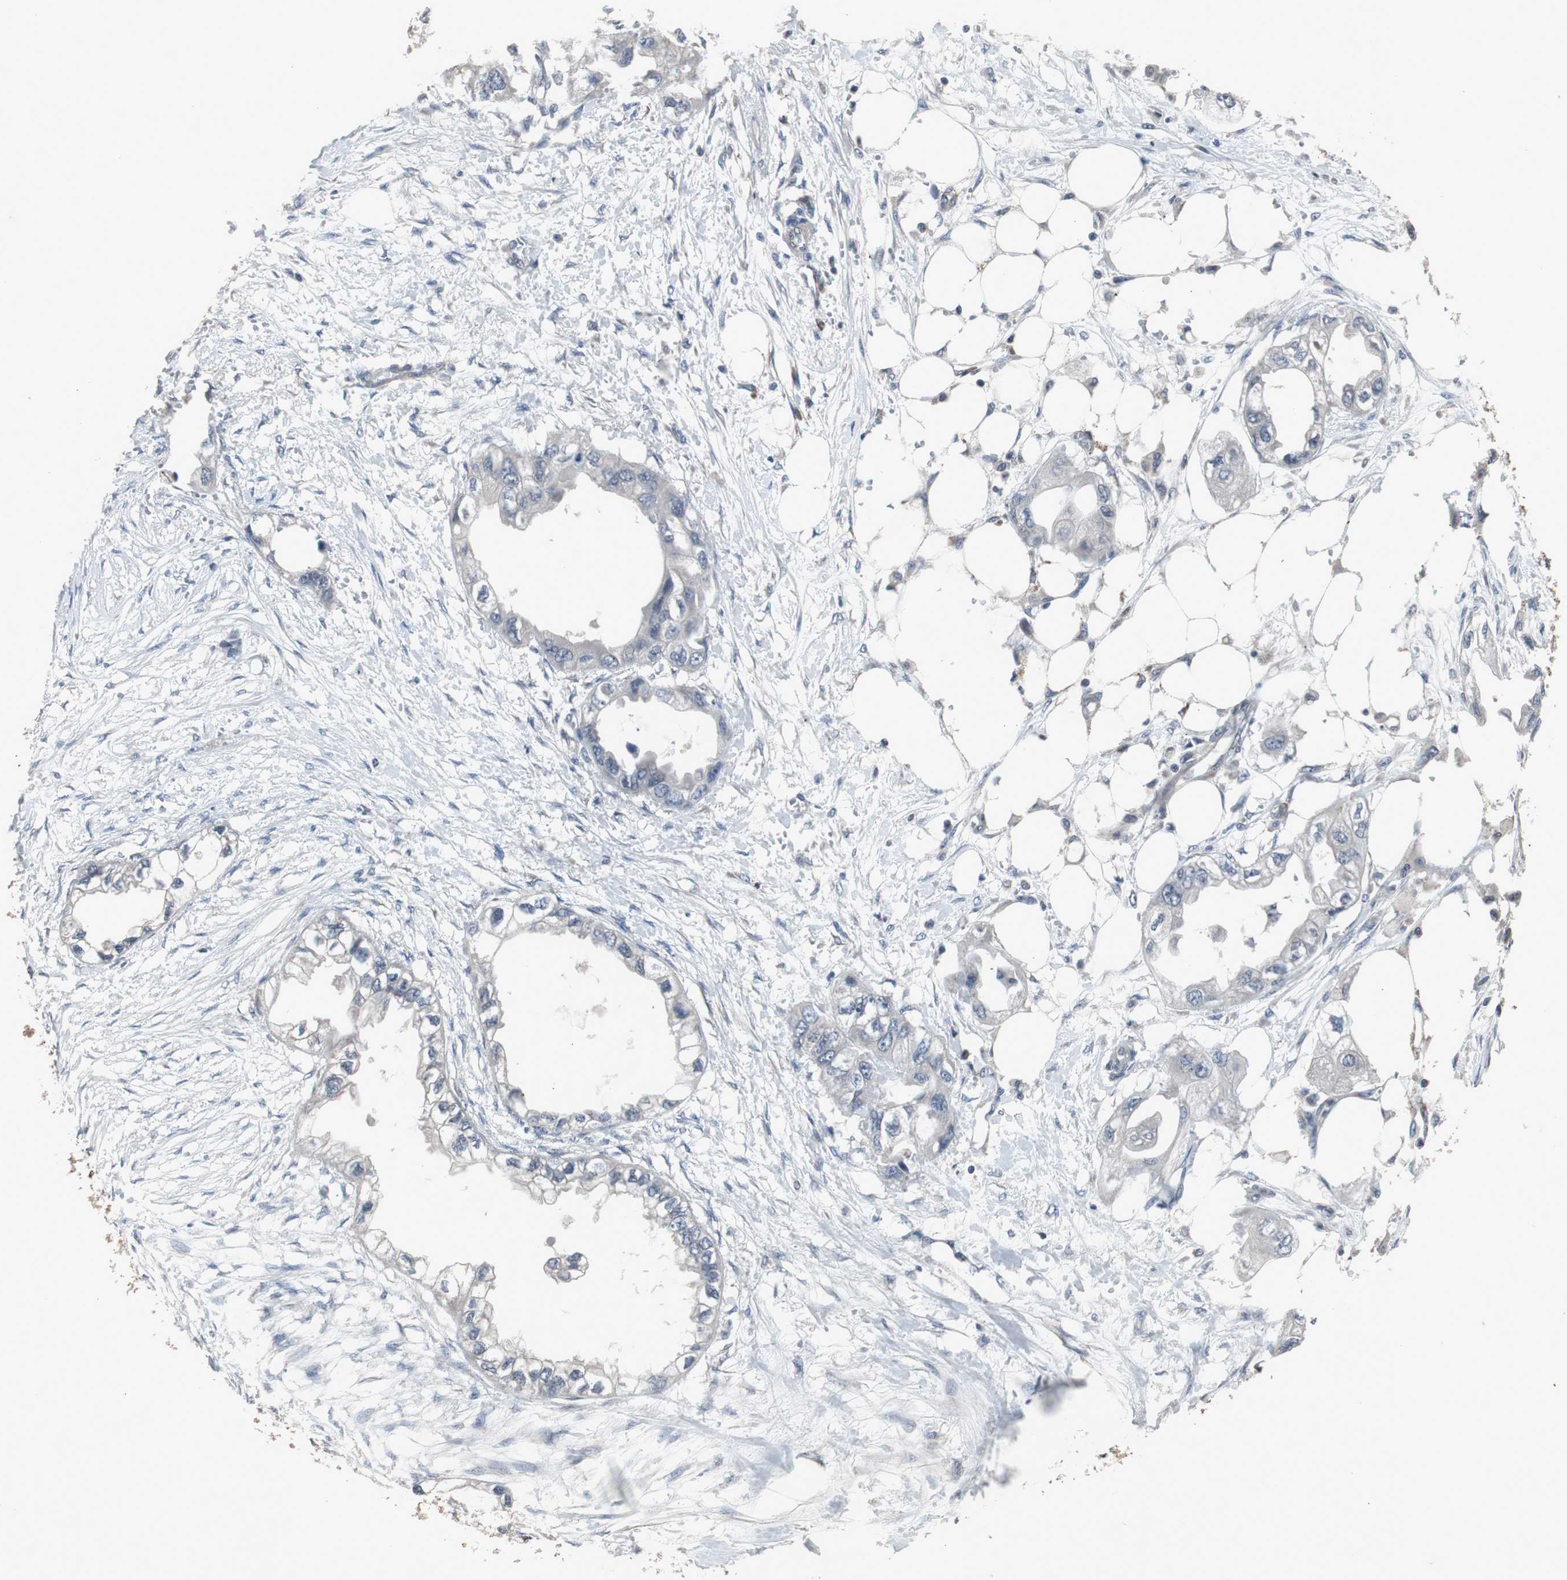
{"staining": {"intensity": "negative", "quantity": "none", "location": "none"}, "tissue": "endometrial cancer", "cell_type": "Tumor cells", "image_type": "cancer", "snomed": [{"axis": "morphology", "description": "Adenocarcinoma, NOS"}, {"axis": "topography", "description": "Endometrium"}], "caption": "The histopathology image exhibits no staining of tumor cells in adenocarcinoma (endometrial). Brightfield microscopy of immunohistochemistry (IHC) stained with DAB (3,3'-diaminobenzidine) (brown) and hematoxylin (blue), captured at high magnification.", "gene": "CRADD", "patient": {"sex": "female", "age": 67}}